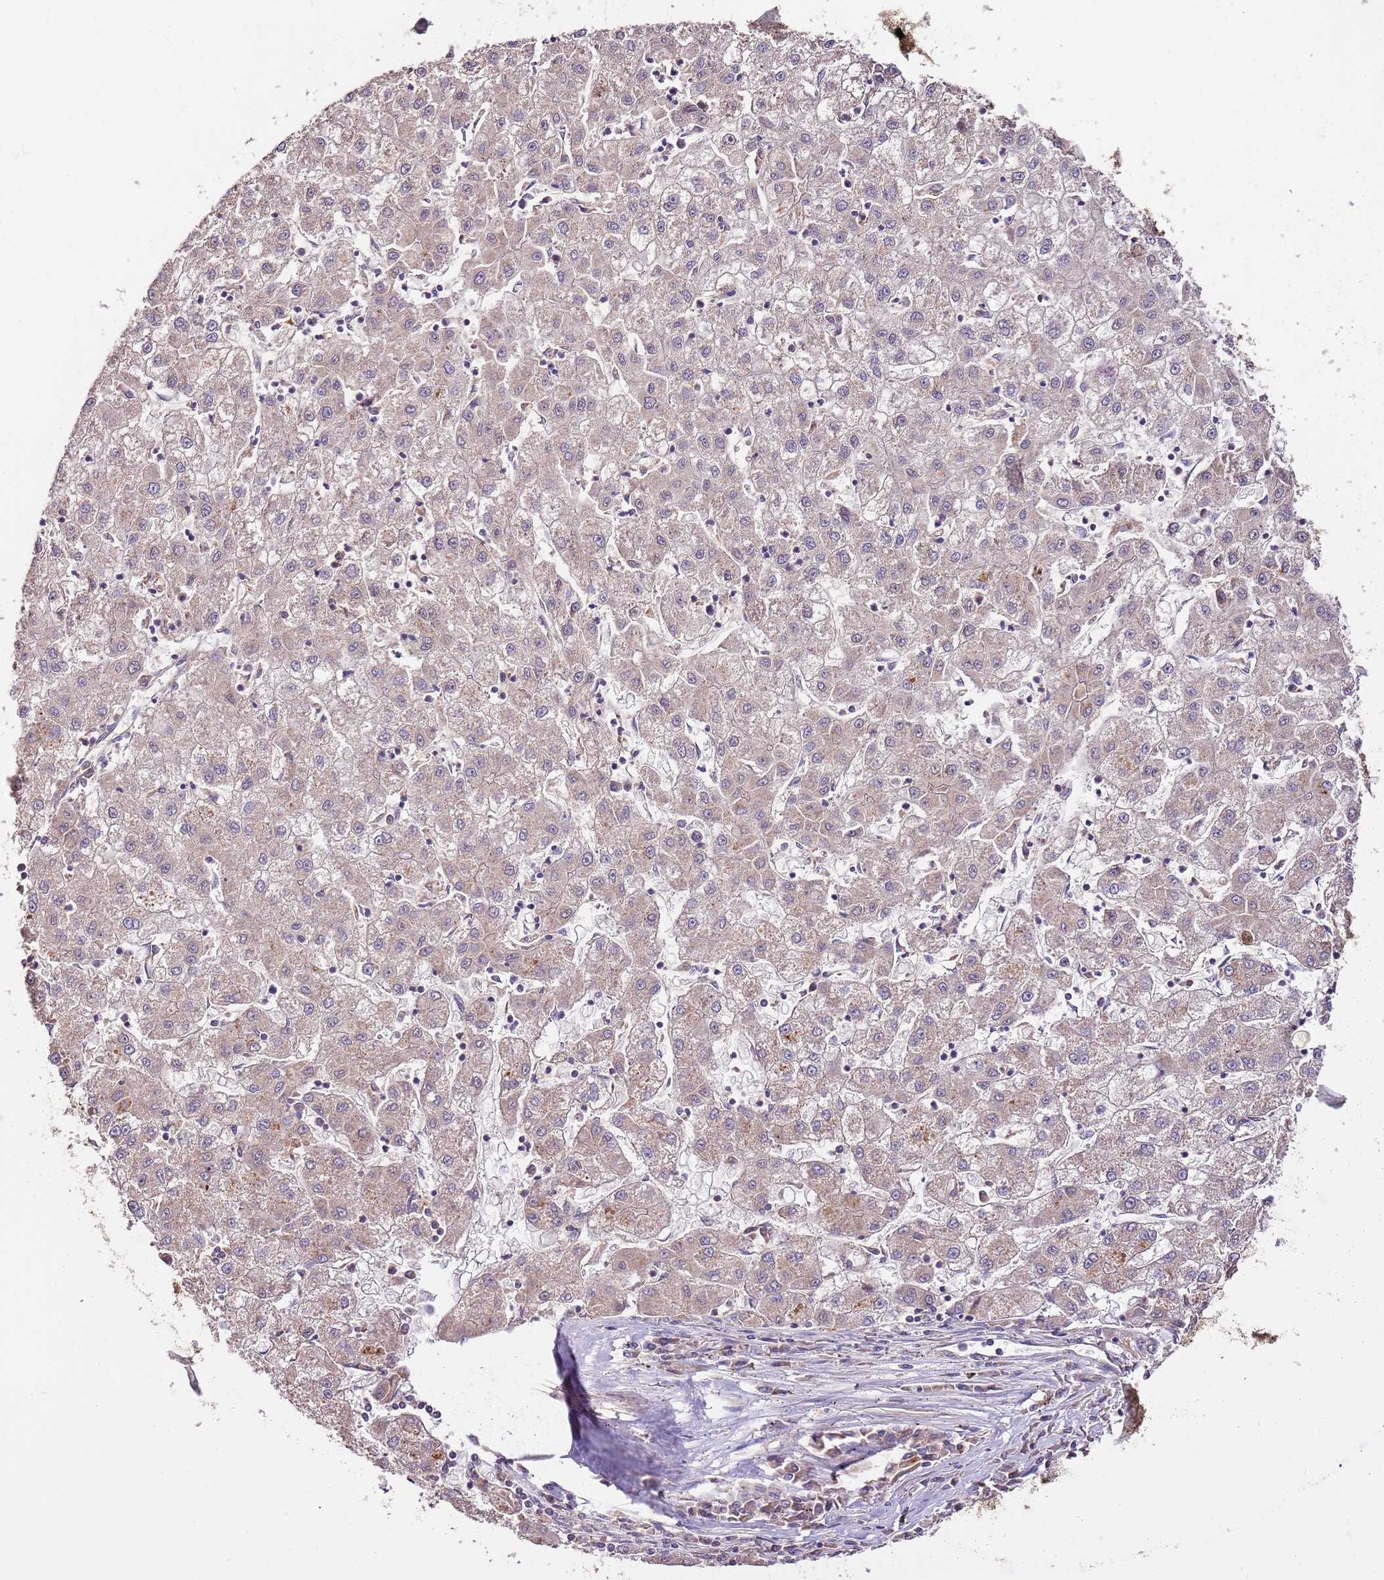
{"staining": {"intensity": "moderate", "quantity": "<25%", "location": "cytoplasmic/membranous"}, "tissue": "liver cancer", "cell_type": "Tumor cells", "image_type": "cancer", "snomed": [{"axis": "morphology", "description": "Carcinoma, Hepatocellular, NOS"}, {"axis": "topography", "description": "Liver"}], "caption": "Liver cancer tissue exhibits moderate cytoplasmic/membranous positivity in approximately <25% of tumor cells, visualized by immunohistochemistry.", "gene": "DOCK6", "patient": {"sex": "male", "age": 72}}